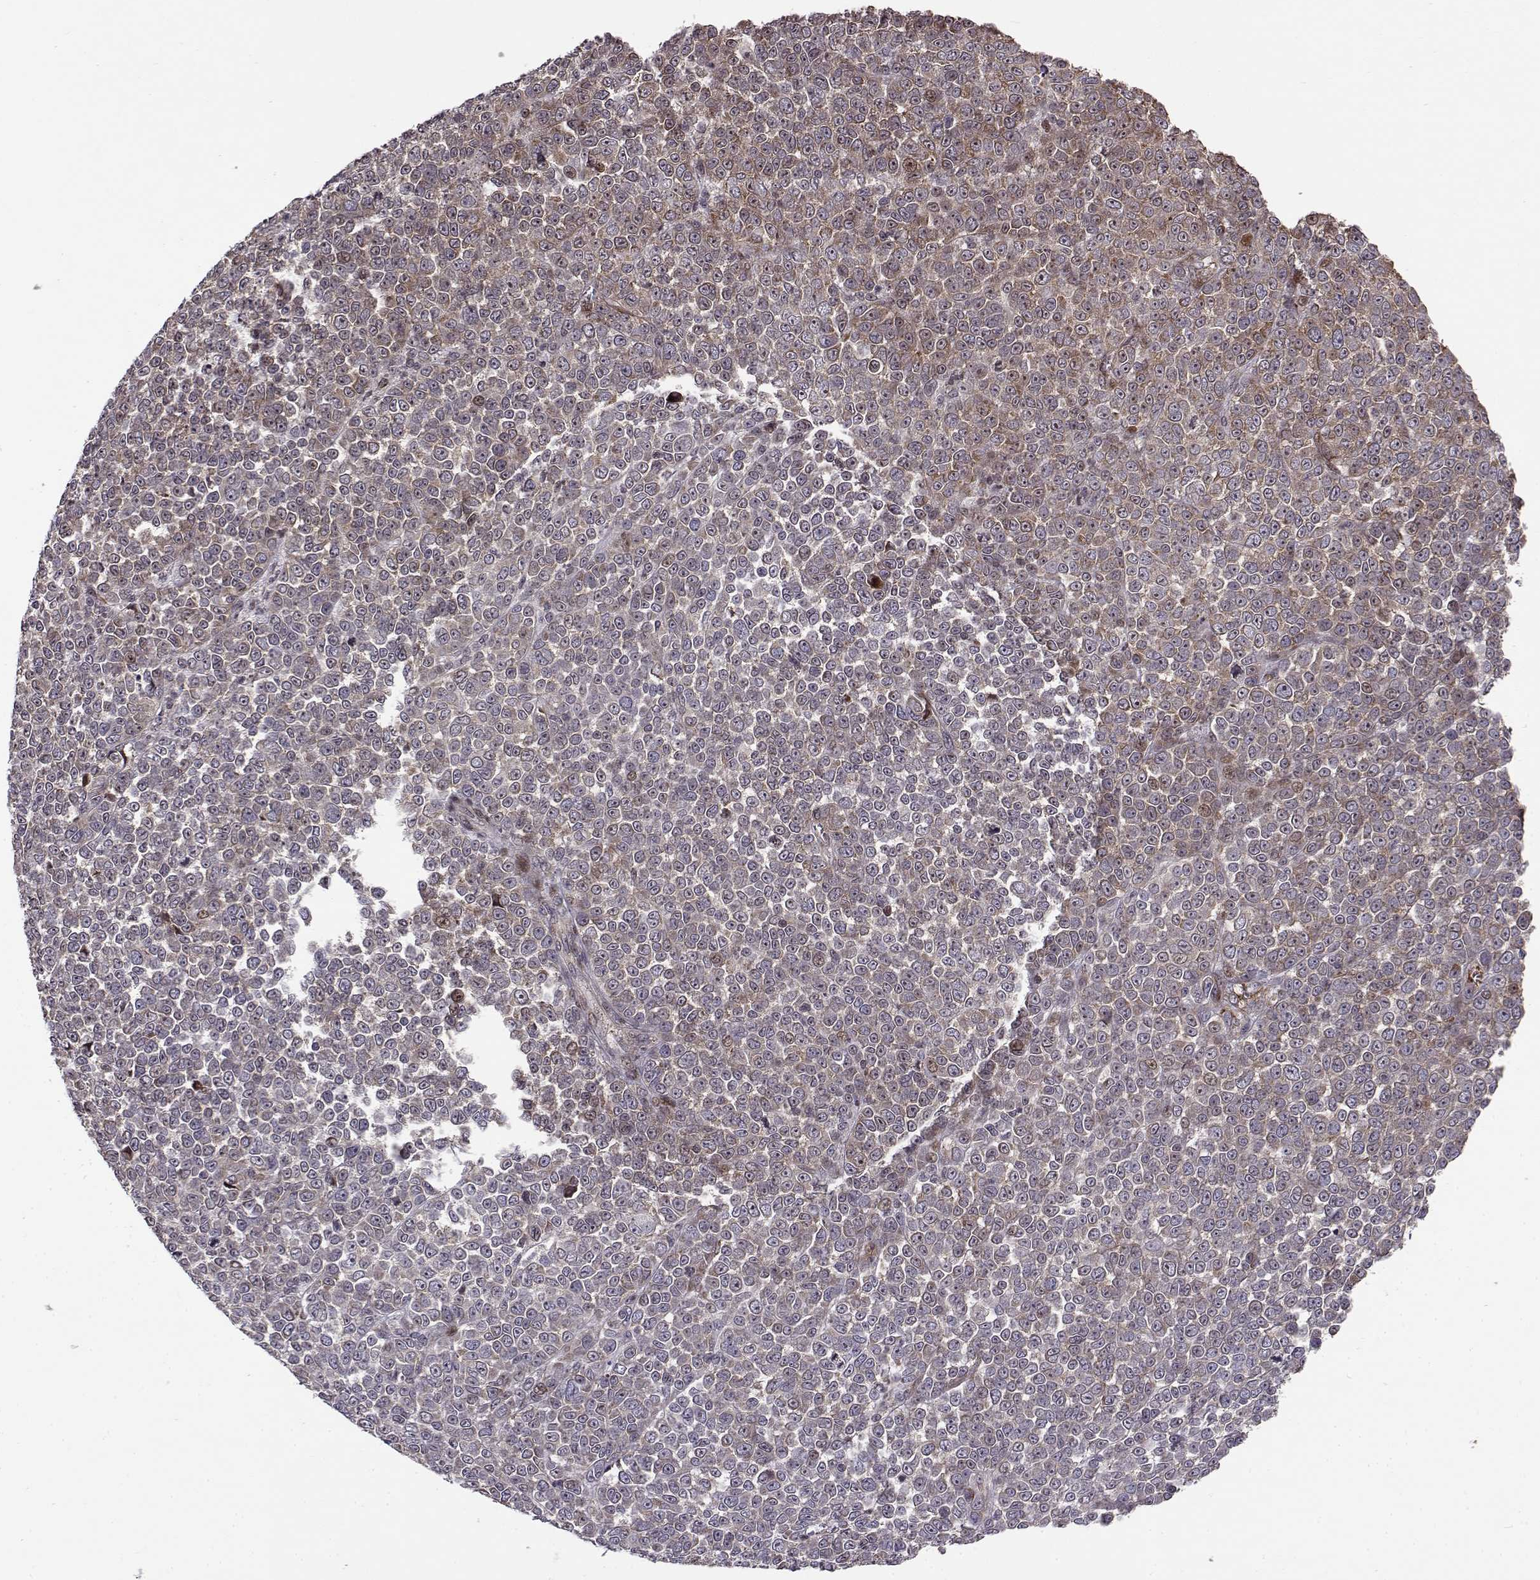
{"staining": {"intensity": "moderate", "quantity": "<25%", "location": "cytoplasmic/membranous"}, "tissue": "melanoma", "cell_type": "Tumor cells", "image_type": "cancer", "snomed": [{"axis": "morphology", "description": "Malignant melanoma, NOS"}, {"axis": "topography", "description": "Skin"}], "caption": "Brown immunohistochemical staining in malignant melanoma shows moderate cytoplasmic/membranous positivity in about <25% of tumor cells. Using DAB (brown) and hematoxylin (blue) stains, captured at high magnification using brightfield microscopy.", "gene": "RPL31", "patient": {"sex": "female", "age": 95}}